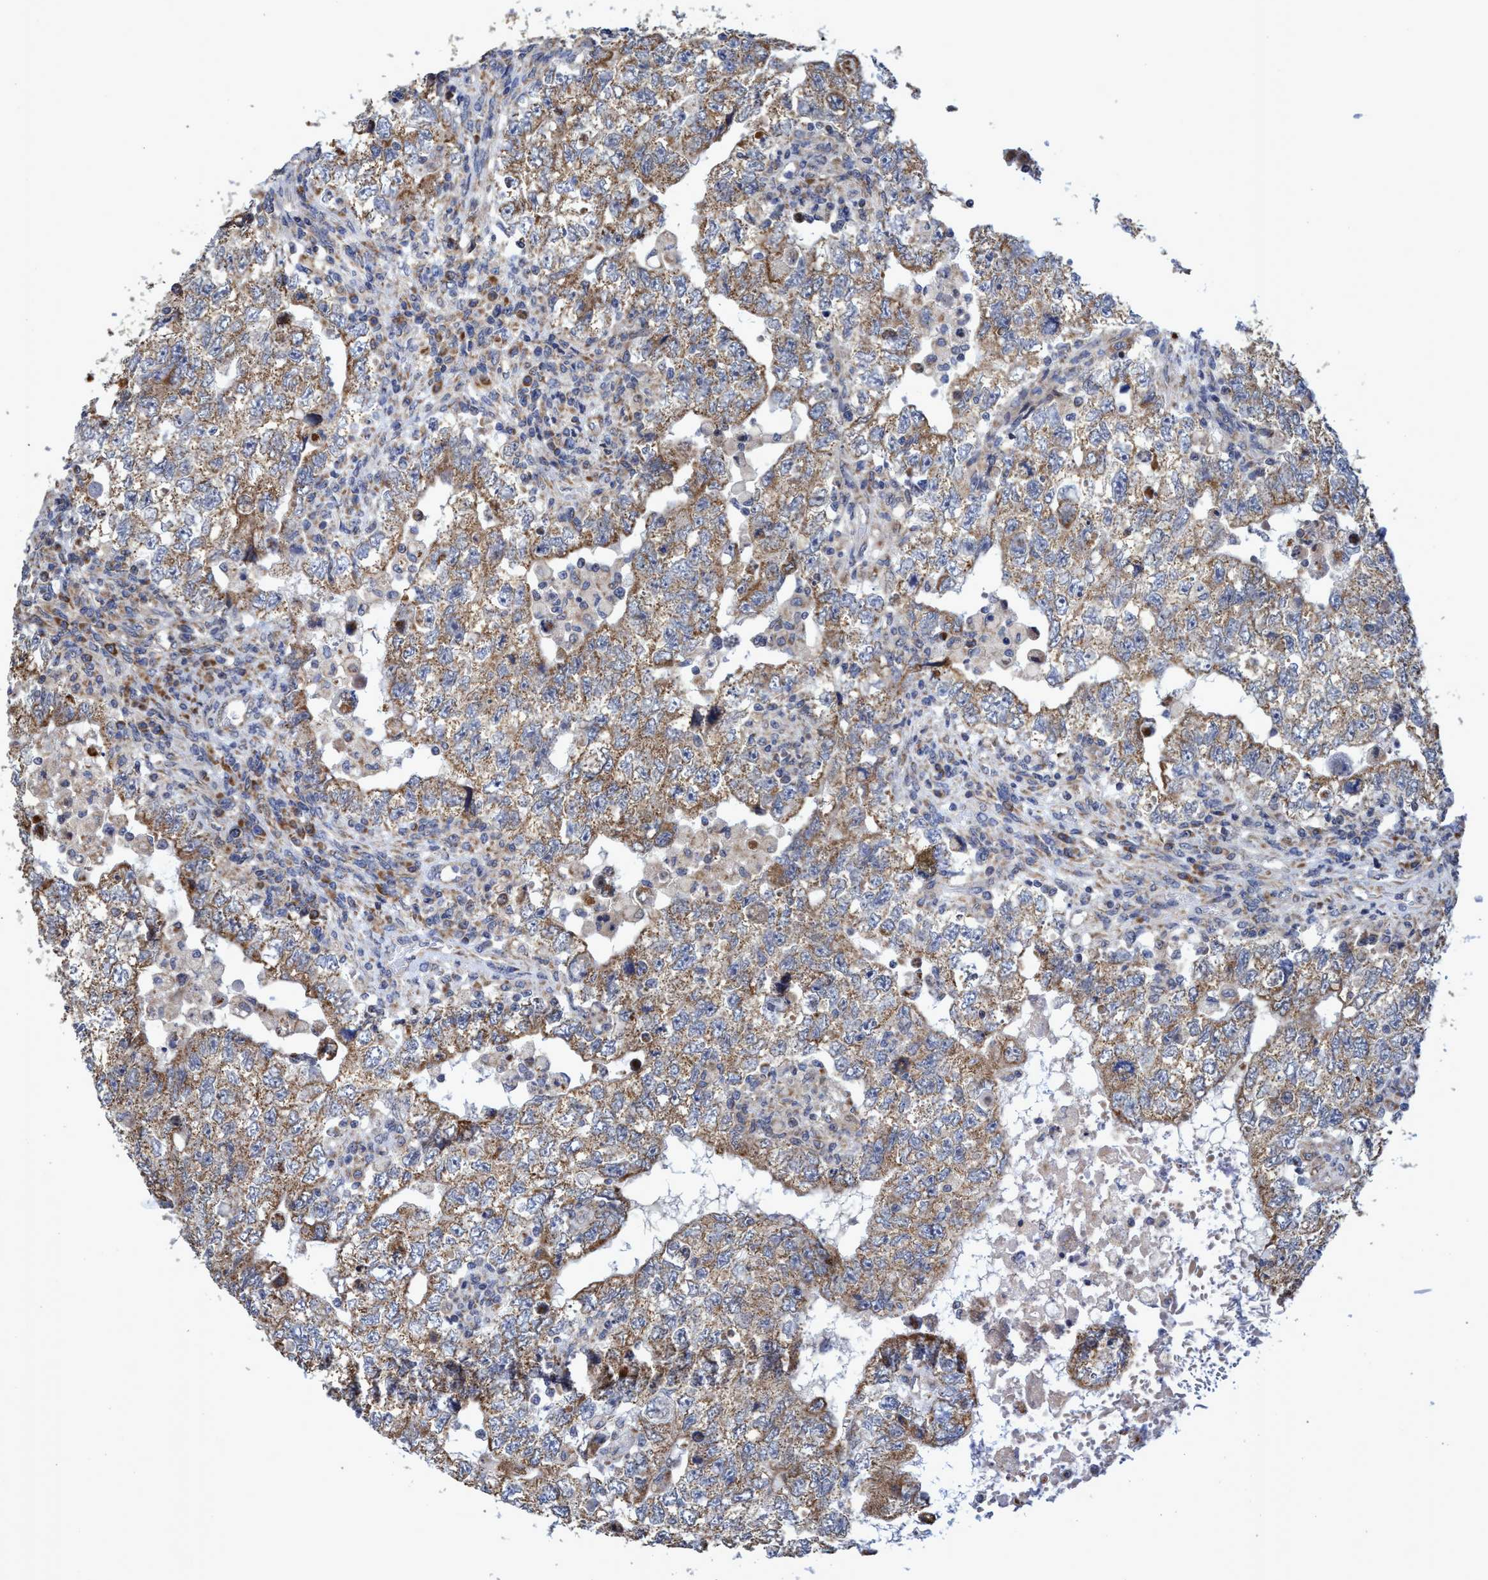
{"staining": {"intensity": "moderate", "quantity": ">75%", "location": "cytoplasmic/membranous"}, "tissue": "testis cancer", "cell_type": "Tumor cells", "image_type": "cancer", "snomed": [{"axis": "morphology", "description": "Carcinoma, Embryonal, NOS"}, {"axis": "topography", "description": "Testis"}], "caption": "IHC micrograph of neoplastic tissue: human embryonal carcinoma (testis) stained using immunohistochemistry (IHC) exhibits medium levels of moderate protein expression localized specifically in the cytoplasmic/membranous of tumor cells, appearing as a cytoplasmic/membranous brown color.", "gene": "NAT16", "patient": {"sex": "male", "age": 36}}